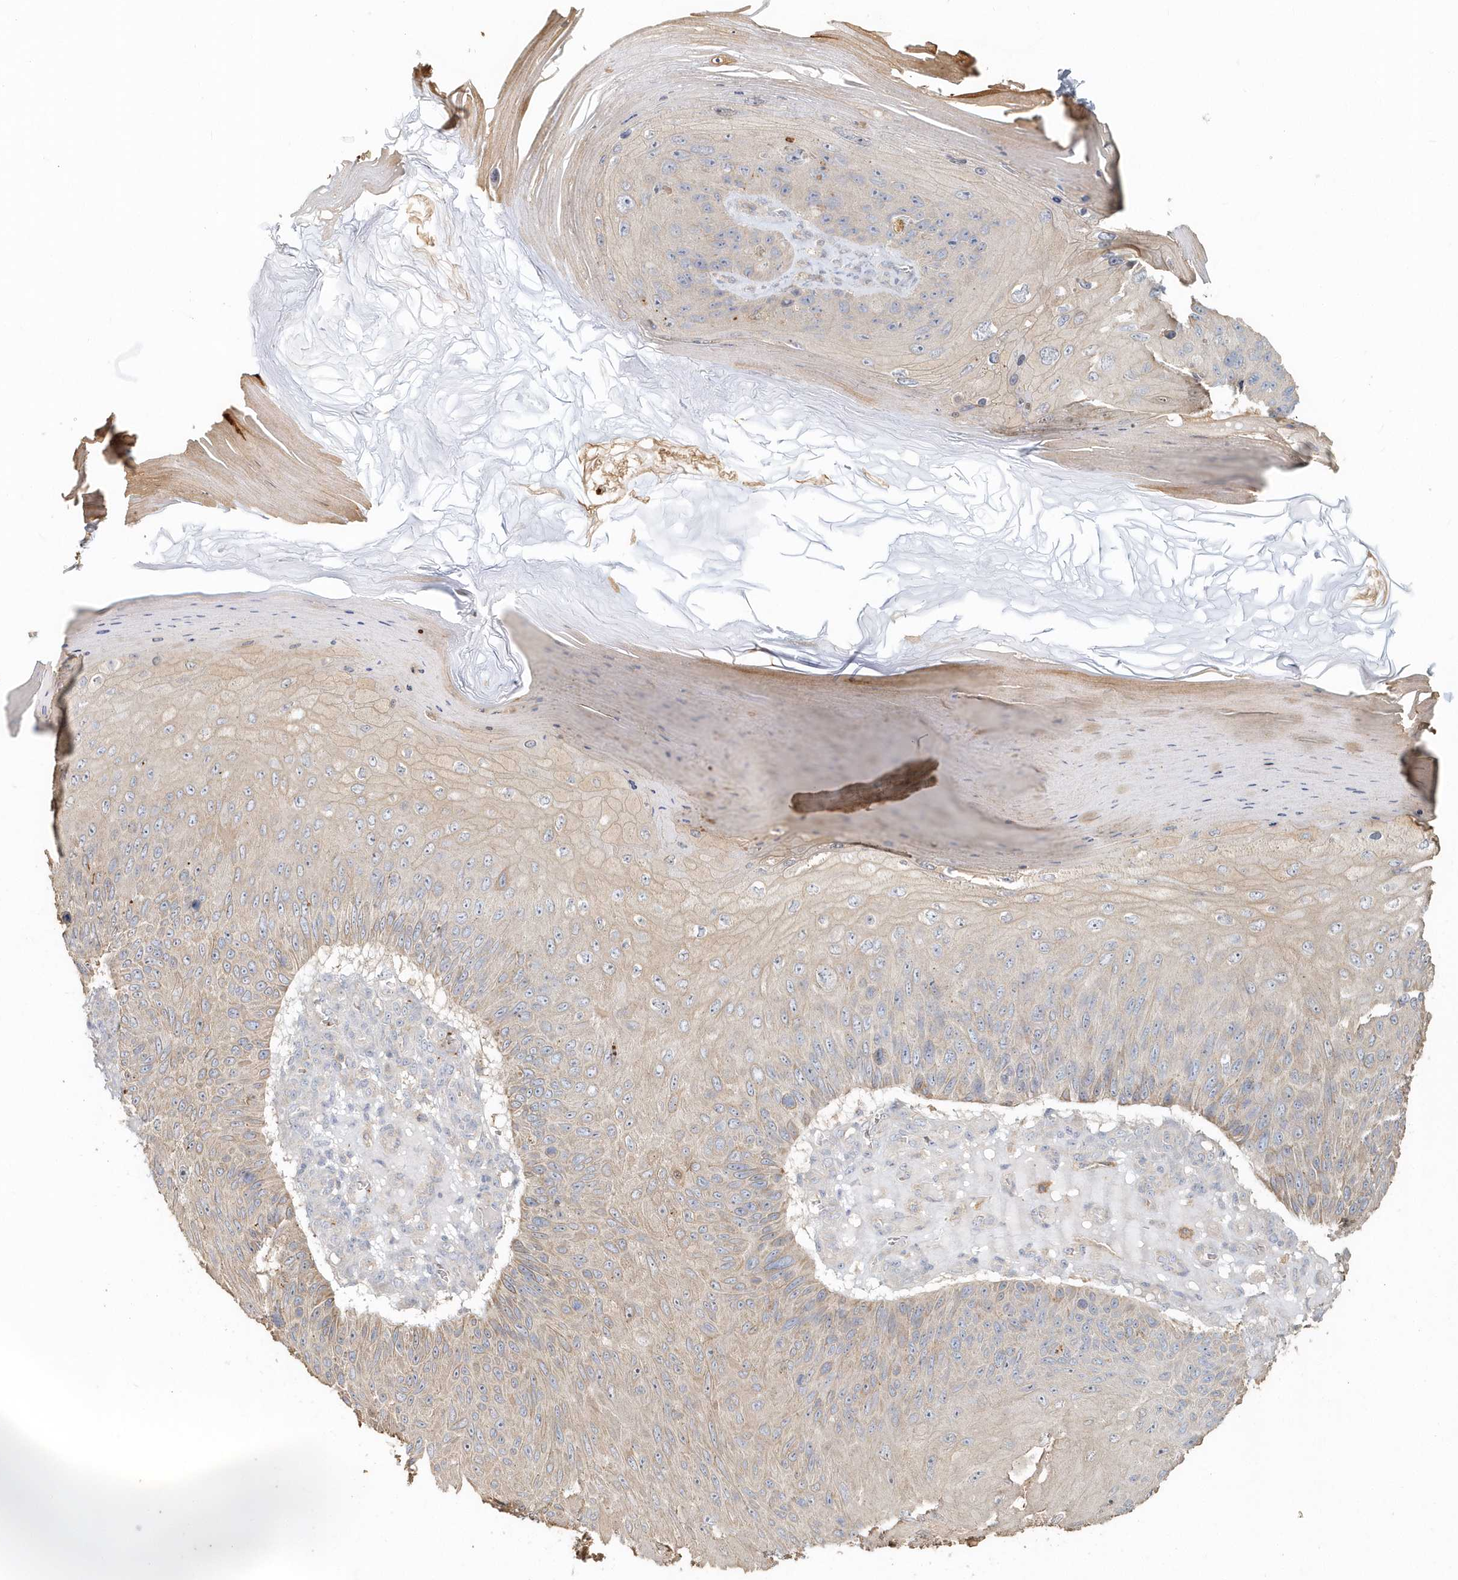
{"staining": {"intensity": "weak", "quantity": "25%-75%", "location": "cytoplasmic/membranous"}, "tissue": "skin cancer", "cell_type": "Tumor cells", "image_type": "cancer", "snomed": [{"axis": "morphology", "description": "Squamous cell carcinoma, NOS"}, {"axis": "topography", "description": "Skin"}], "caption": "This micrograph exhibits immunohistochemistry (IHC) staining of human skin squamous cell carcinoma, with low weak cytoplasmic/membranous expression in approximately 25%-75% of tumor cells.", "gene": "MMRN1", "patient": {"sex": "female", "age": 88}}